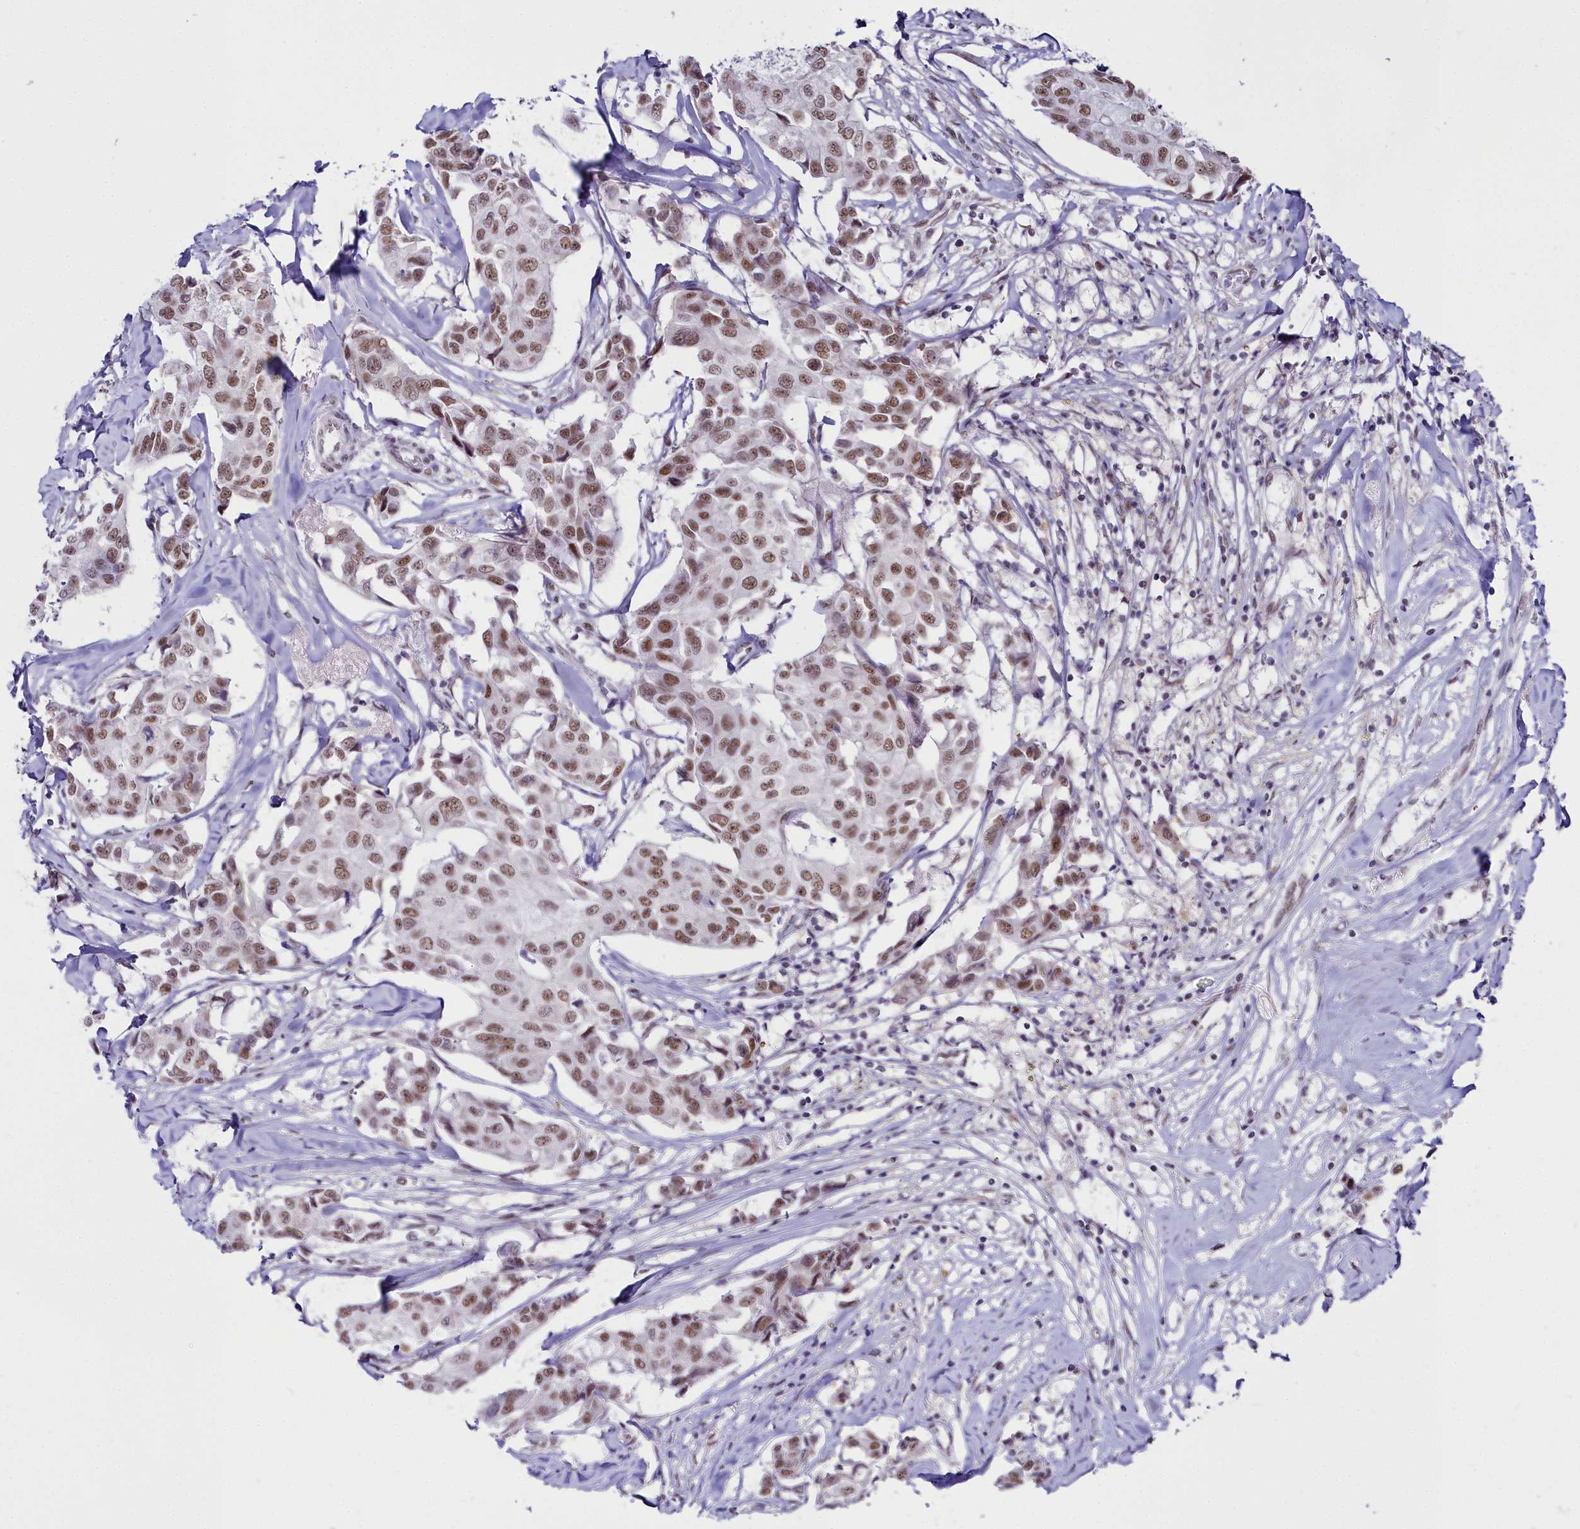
{"staining": {"intensity": "moderate", "quantity": ">75%", "location": "nuclear"}, "tissue": "breast cancer", "cell_type": "Tumor cells", "image_type": "cancer", "snomed": [{"axis": "morphology", "description": "Duct carcinoma"}, {"axis": "topography", "description": "Breast"}], "caption": "Immunohistochemical staining of breast cancer shows medium levels of moderate nuclear positivity in approximately >75% of tumor cells. Using DAB (brown) and hematoxylin (blue) stains, captured at high magnification using brightfield microscopy.", "gene": "RBM12", "patient": {"sex": "female", "age": 80}}